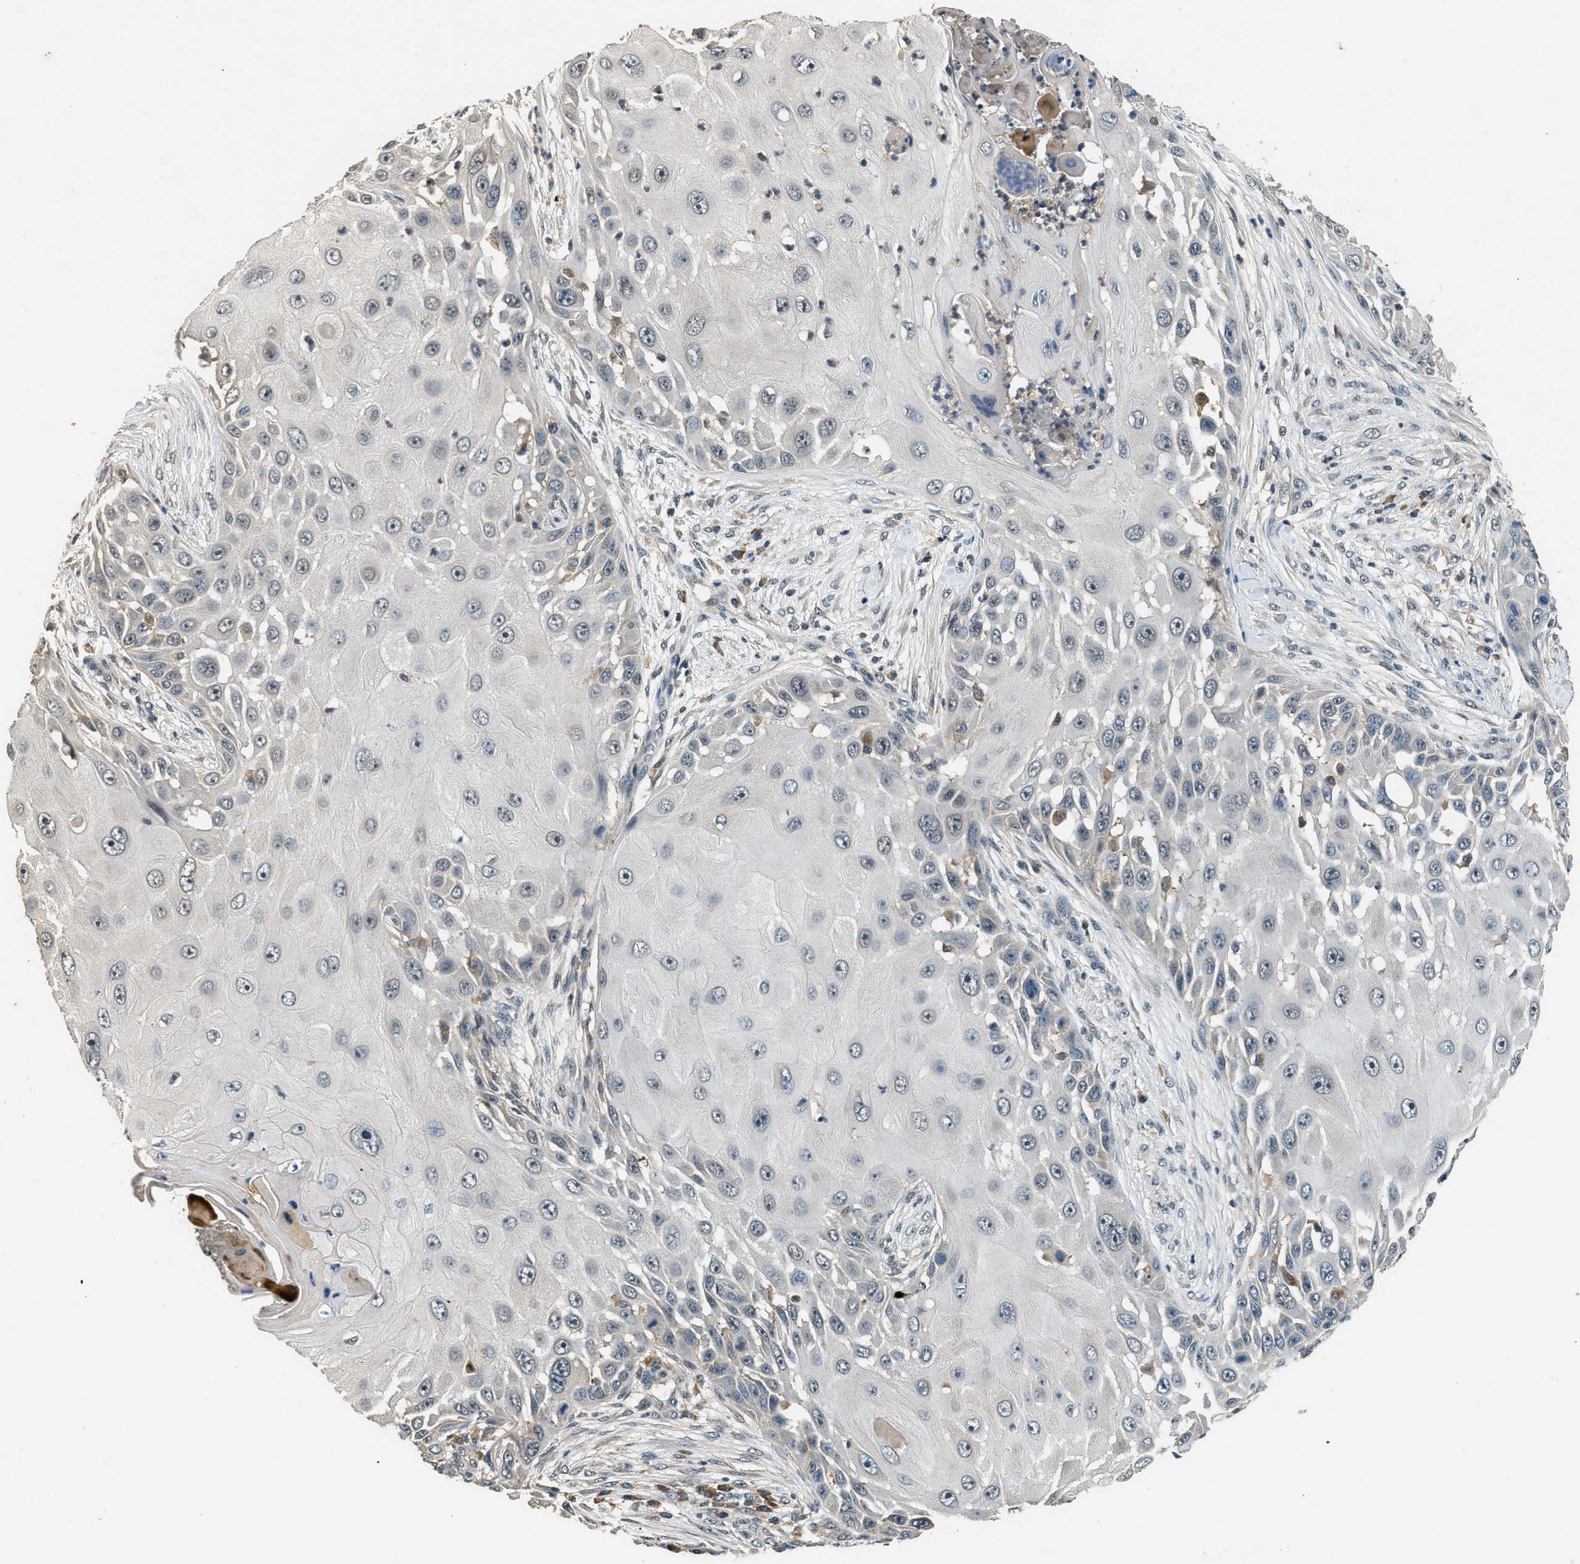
{"staining": {"intensity": "negative", "quantity": "none", "location": "none"}, "tissue": "skin cancer", "cell_type": "Tumor cells", "image_type": "cancer", "snomed": [{"axis": "morphology", "description": "Squamous cell carcinoma, NOS"}, {"axis": "topography", "description": "Skin"}], "caption": "This is an IHC photomicrograph of human skin cancer. There is no positivity in tumor cells.", "gene": "SLC15A4", "patient": {"sex": "female", "age": 44}}